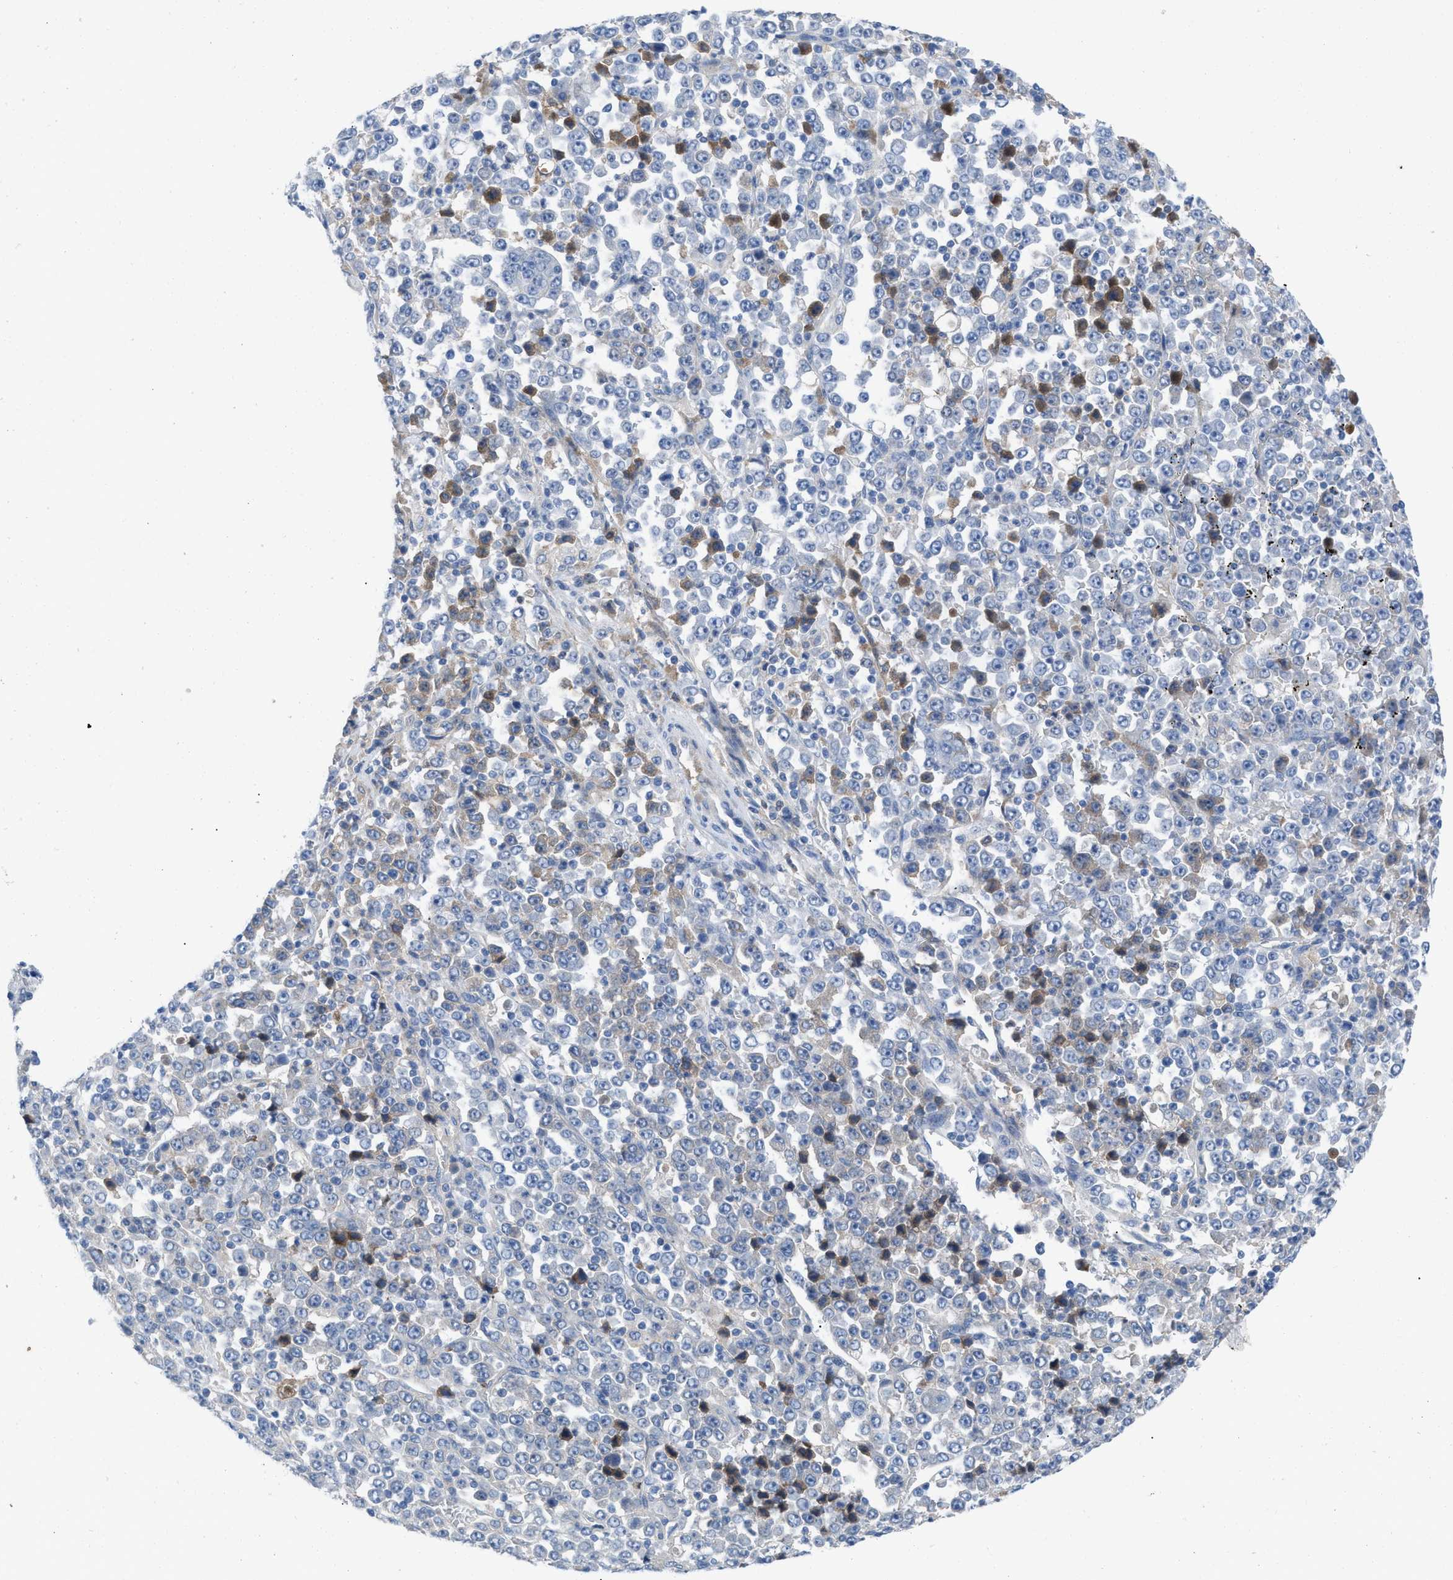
{"staining": {"intensity": "weak", "quantity": "<25%", "location": "cytoplasmic/membranous"}, "tissue": "stomach cancer", "cell_type": "Tumor cells", "image_type": "cancer", "snomed": [{"axis": "morphology", "description": "Normal tissue, NOS"}, {"axis": "morphology", "description": "Adenocarcinoma, NOS"}, {"axis": "topography", "description": "Stomach, upper"}, {"axis": "topography", "description": "Stomach"}], "caption": "IHC image of neoplastic tissue: human stomach adenocarcinoma stained with DAB shows no significant protein staining in tumor cells.", "gene": "HPX", "patient": {"sex": "male", "age": 59}}